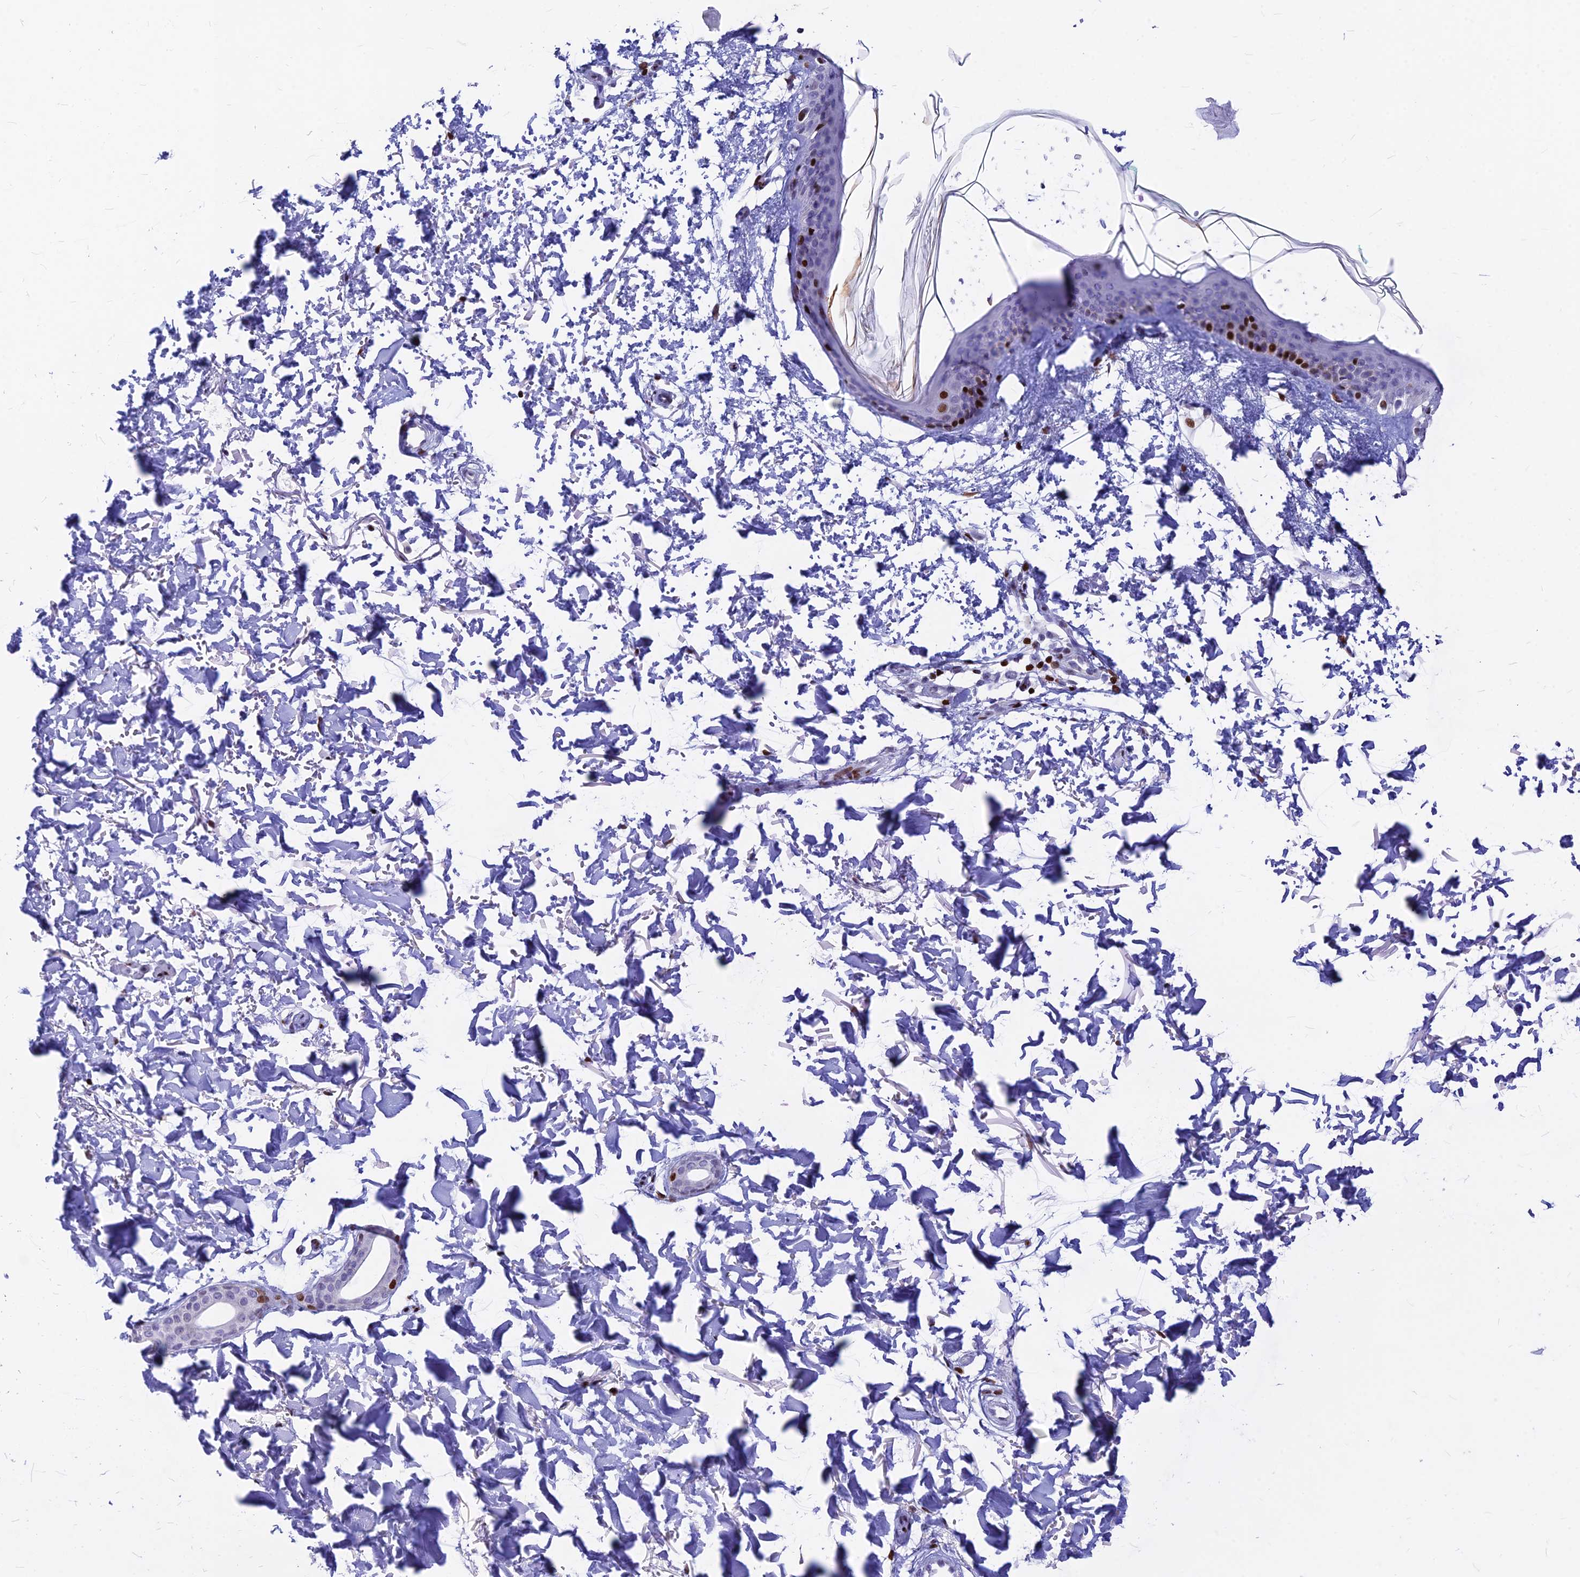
{"staining": {"intensity": "weak", "quantity": "25%-75%", "location": "nuclear"}, "tissue": "skin", "cell_type": "Fibroblasts", "image_type": "normal", "snomed": [{"axis": "morphology", "description": "Normal tissue, NOS"}, {"axis": "topography", "description": "Skin"}], "caption": "Immunohistochemical staining of benign skin demonstrates low levels of weak nuclear staining in approximately 25%-75% of fibroblasts.", "gene": "PRPS1", "patient": {"sex": "male", "age": 66}}